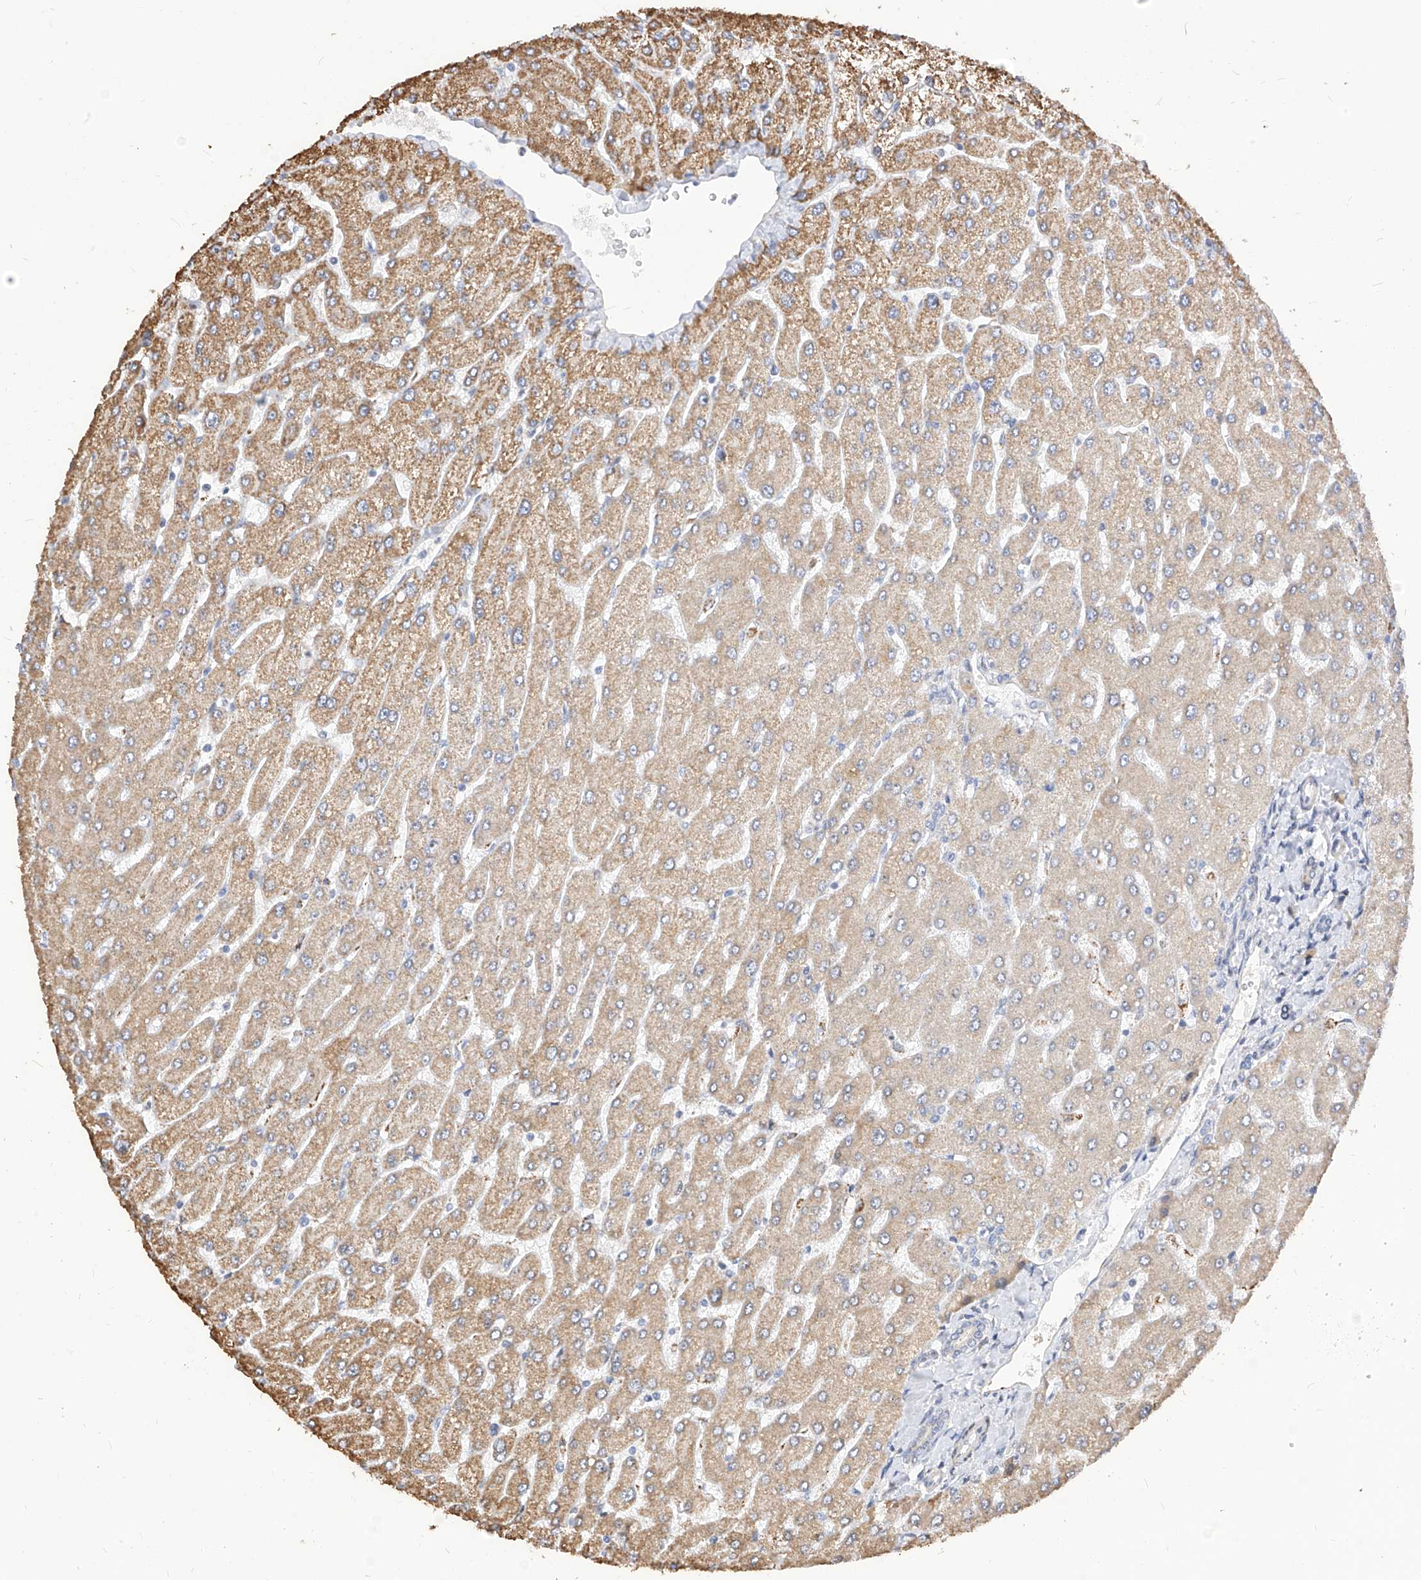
{"staining": {"intensity": "negative", "quantity": "none", "location": "none"}, "tissue": "liver", "cell_type": "Cholangiocytes", "image_type": "normal", "snomed": [{"axis": "morphology", "description": "Normal tissue, NOS"}, {"axis": "topography", "description": "Liver"}], "caption": "Cholangiocytes show no significant staining in benign liver. (Brightfield microscopy of DAB immunohistochemistry at high magnification).", "gene": "TTLL8", "patient": {"sex": "male", "age": 55}}